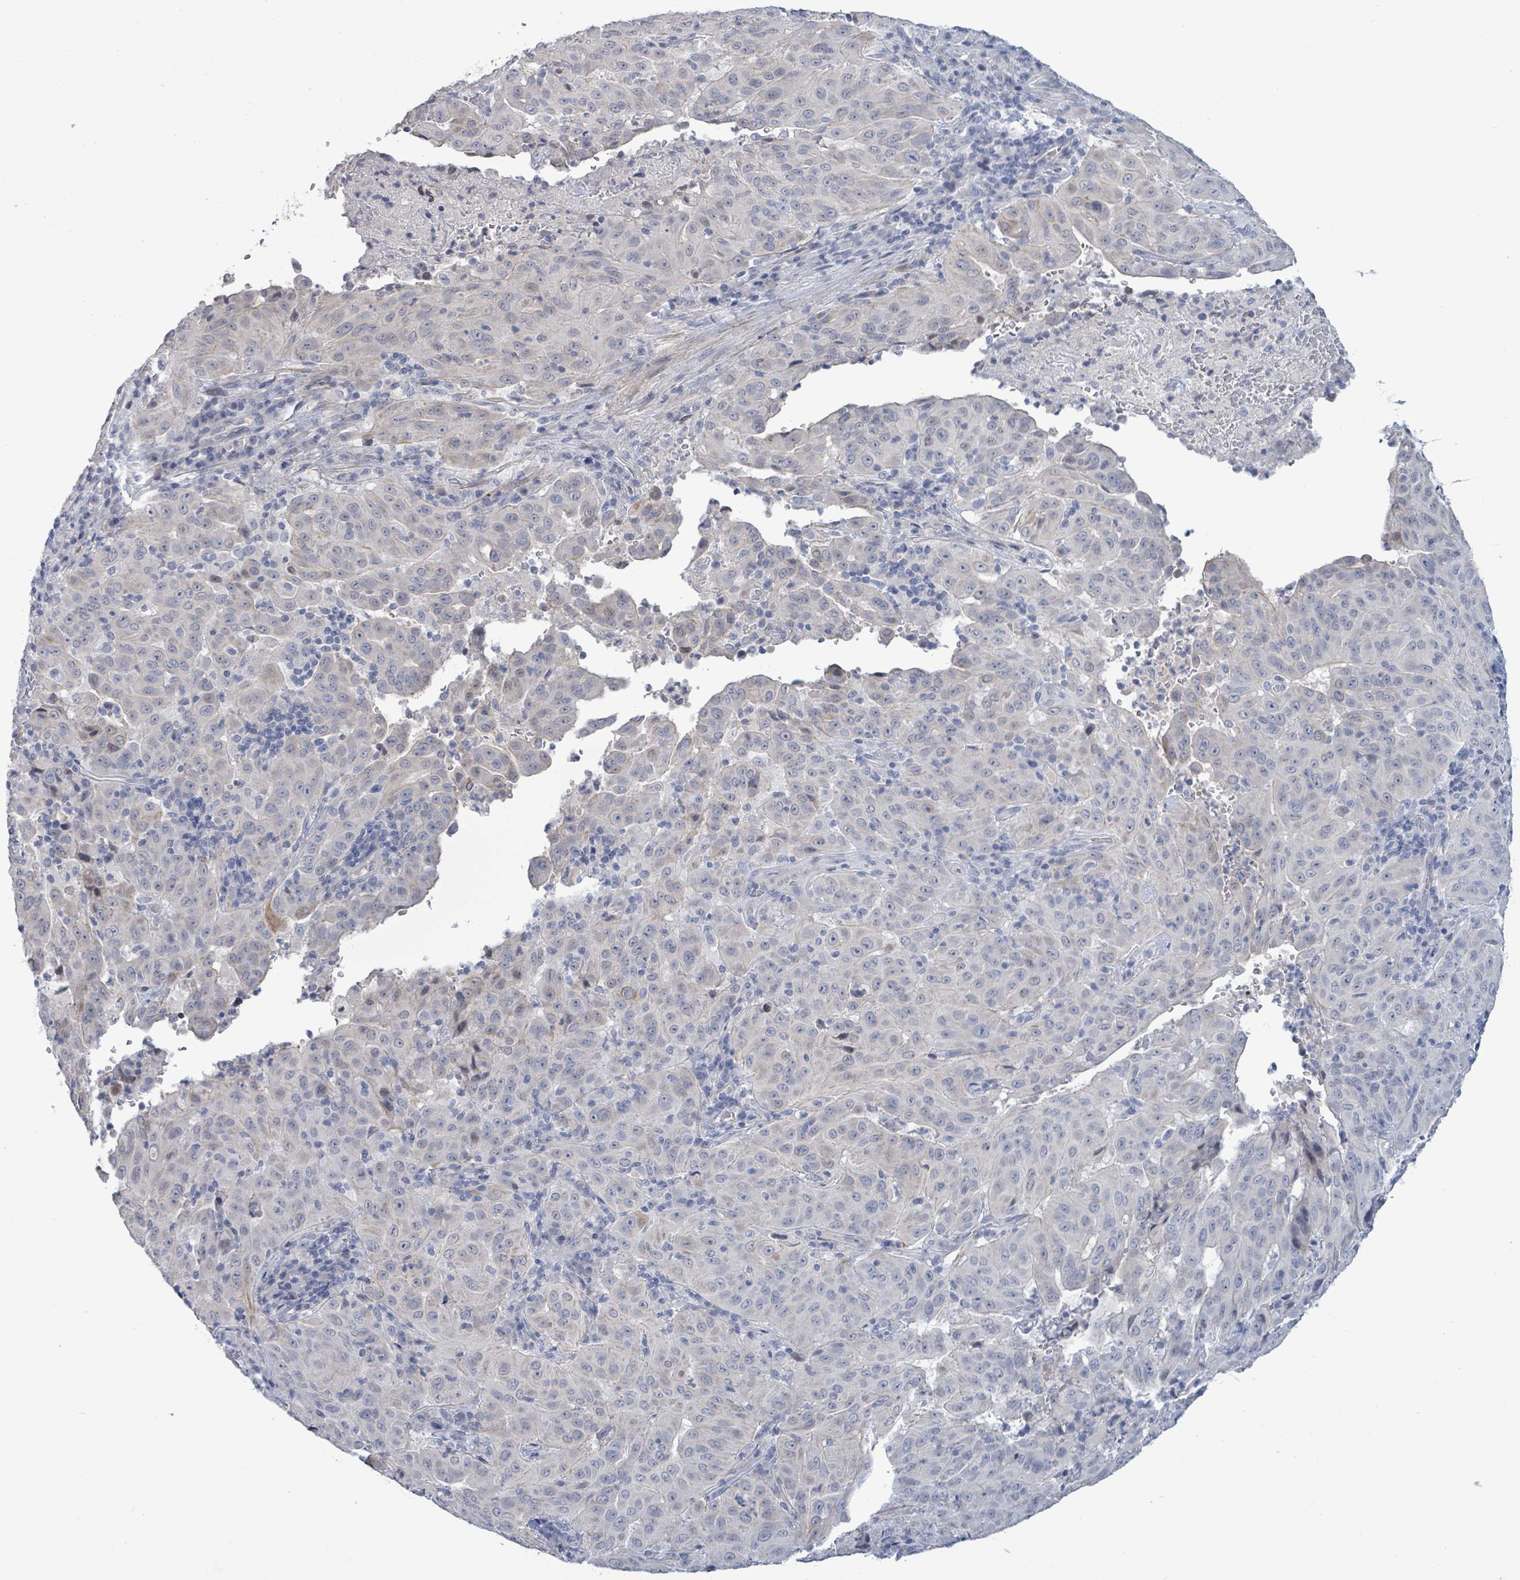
{"staining": {"intensity": "negative", "quantity": "none", "location": "none"}, "tissue": "pancreatic cancer", "cell_type": "Tumor cells", "image_type": "cancer", "snomed": [{"axis": "morphology", "description": "Adenocarcinoma, NOS"}, {"axis": "topography", "description": "Pancreas"}], "caption": "The histopathology image displays no significant staining in tumor cells of pancreatic cancer.", "gene": "NTN3", "patient": {"sex": "male", "age": 63}}